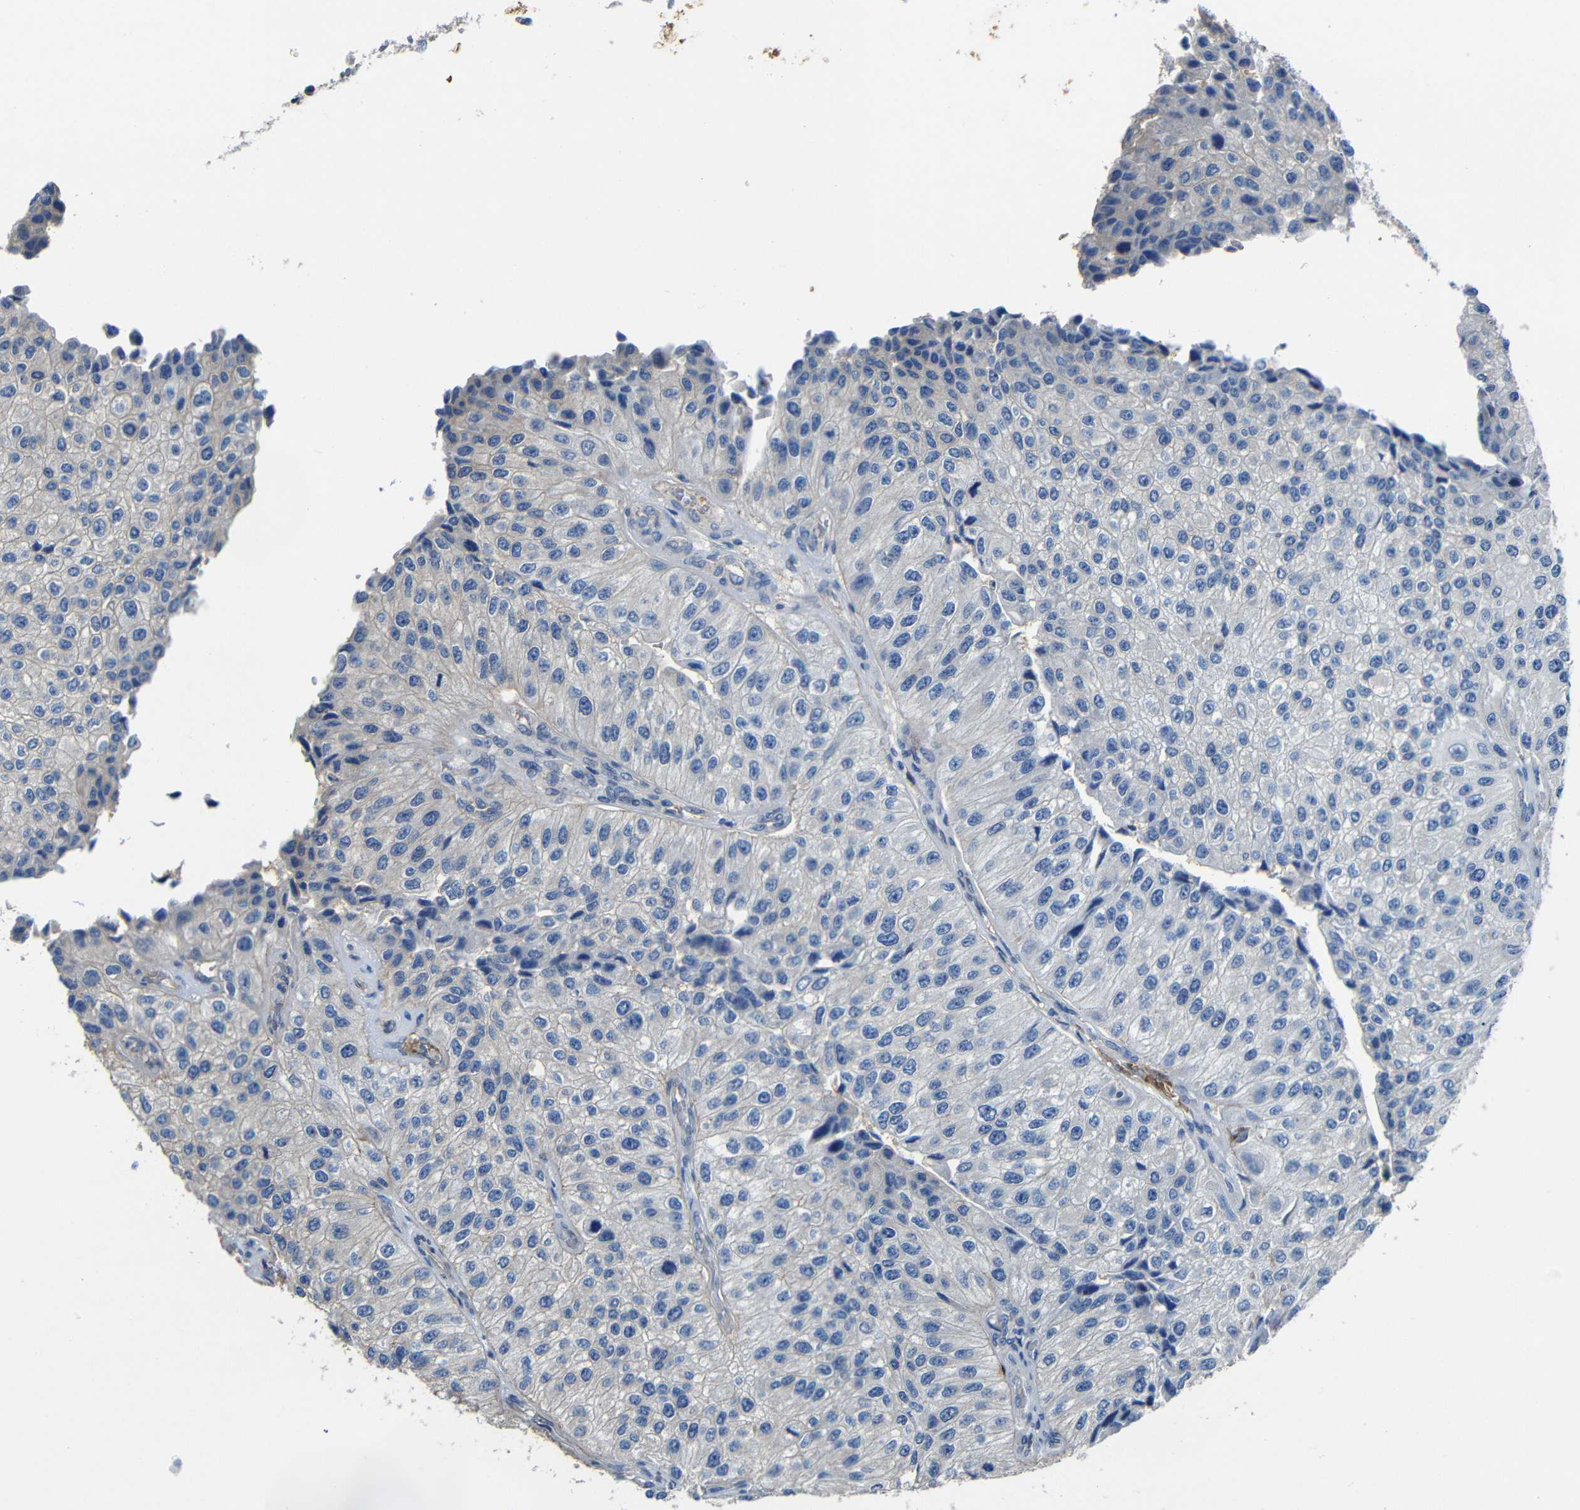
{"staining": {"intensity": "negative", "quantity": "none", "location": "none"}, "tissue": "urothelial cancer", "cell_type": "Tumor cells", "image_type": "cancer", "snomed": [{"axis": "morphology", "description": "Urothelial carcinoma, High grade"}, {"axis": "topography", "description": "Kidney"}, {"axis": "topography", "description": "Urinary bladder"}], "caption": "A photomicrograph of human urothelial carcinoma (high-grade) is negative for staining in tumor cells.", "gene": "GDI1", "patient": {"sex": "male", "age": 77}}